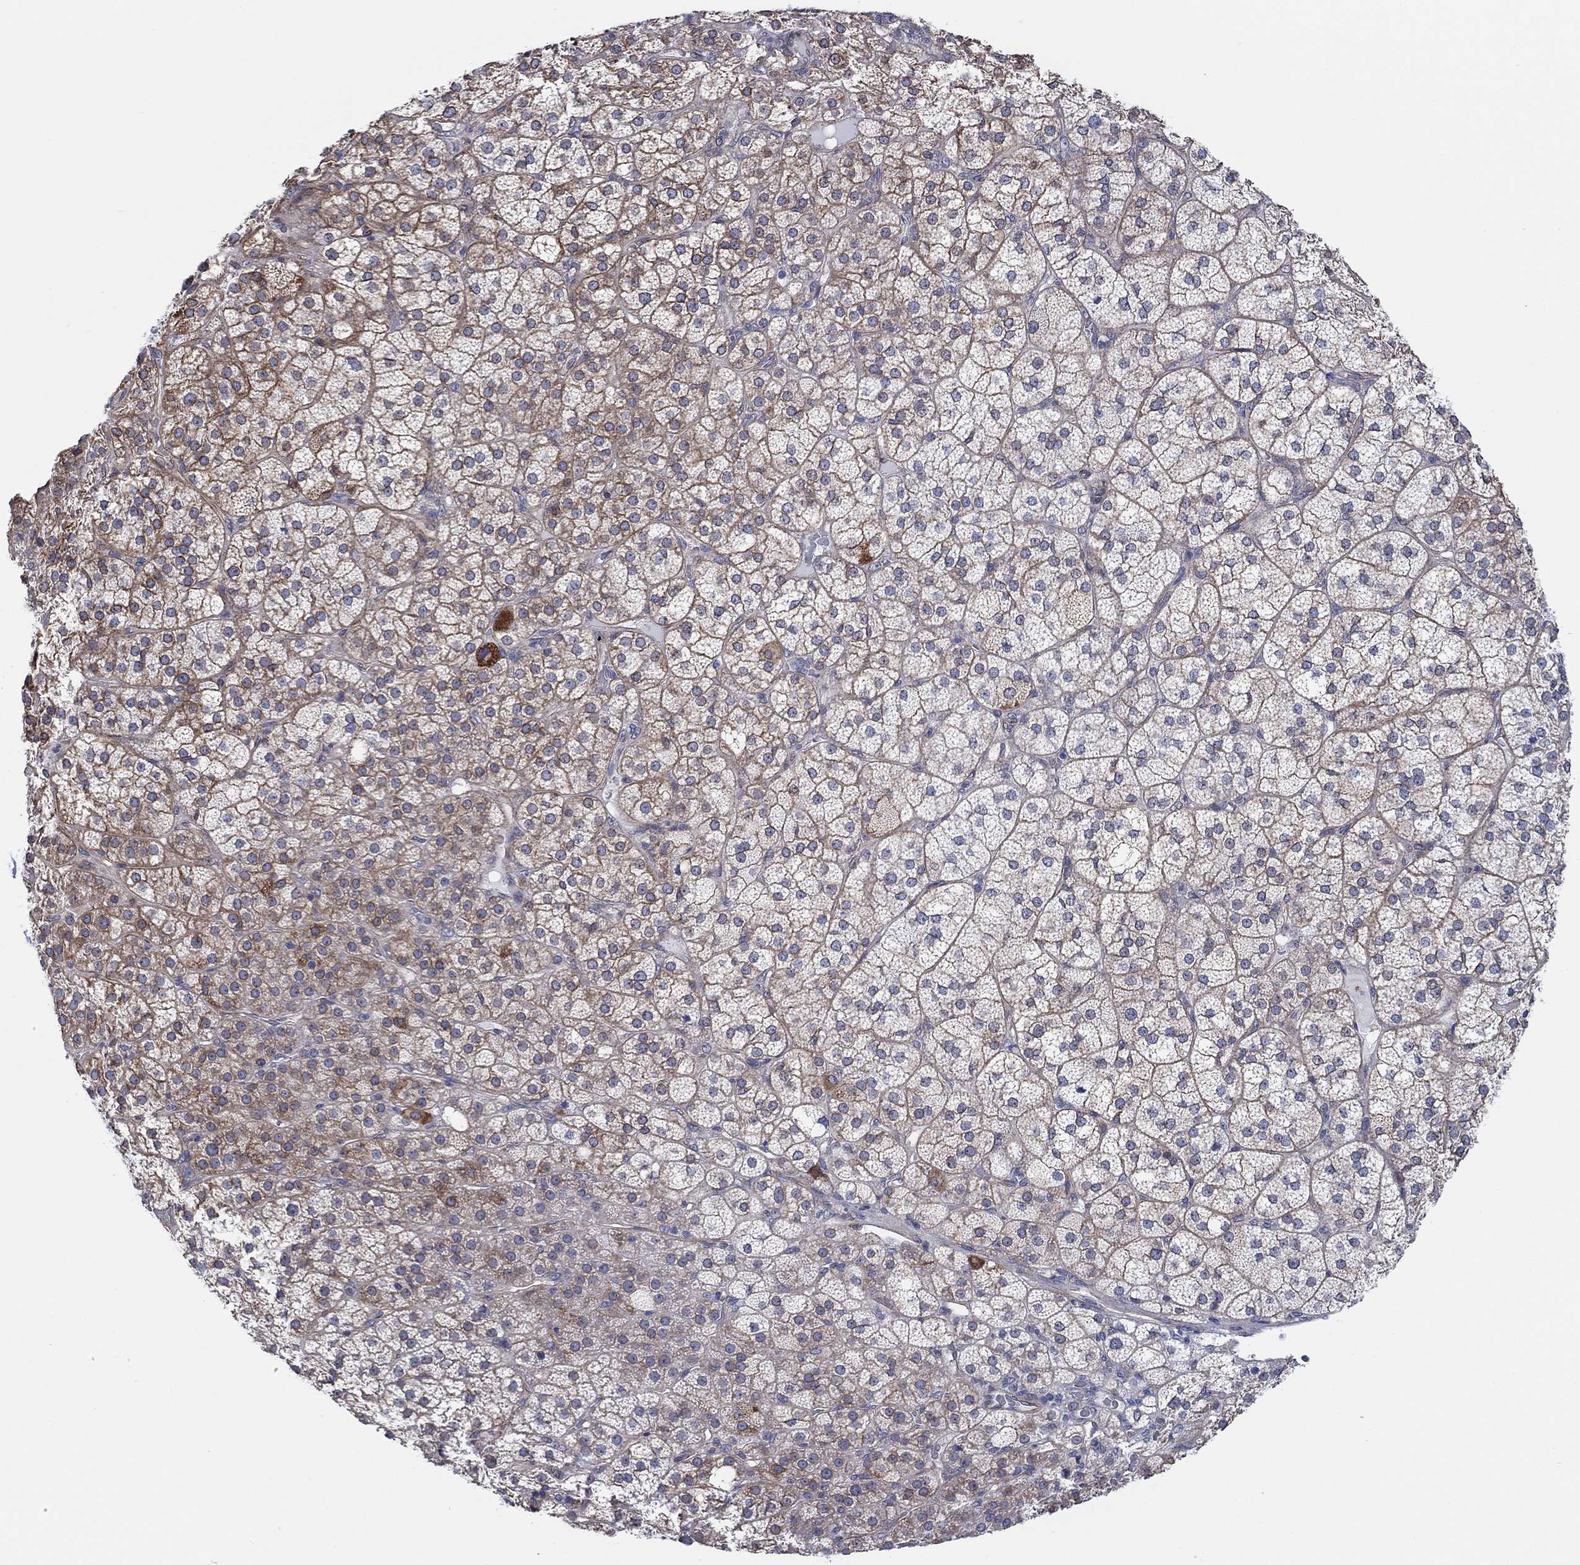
{"staining": {"intensity": "moderate", "quantity": "25%-75%", "location": "cytoplasmic/membranous"}, "tissue": "adrenal gland", "cell_type": "Glandular cells", "image_type": "normal", "snomed": [{"axis": "morphology", "description": "Normal tissue, NOS"}, {"axis": "topography", "description": "Adrenal gland"}], "caption": "DAB immunohistochemical staining of normal human adrenal gland shows moderate cytoplasmic/membranous protein positivity in approximately 25%-75% of glandular cells. (IHC, brightfield microscopy, high magnification).", "gene": "FMN1", "patient": {"sex": "female", "age": 60}}